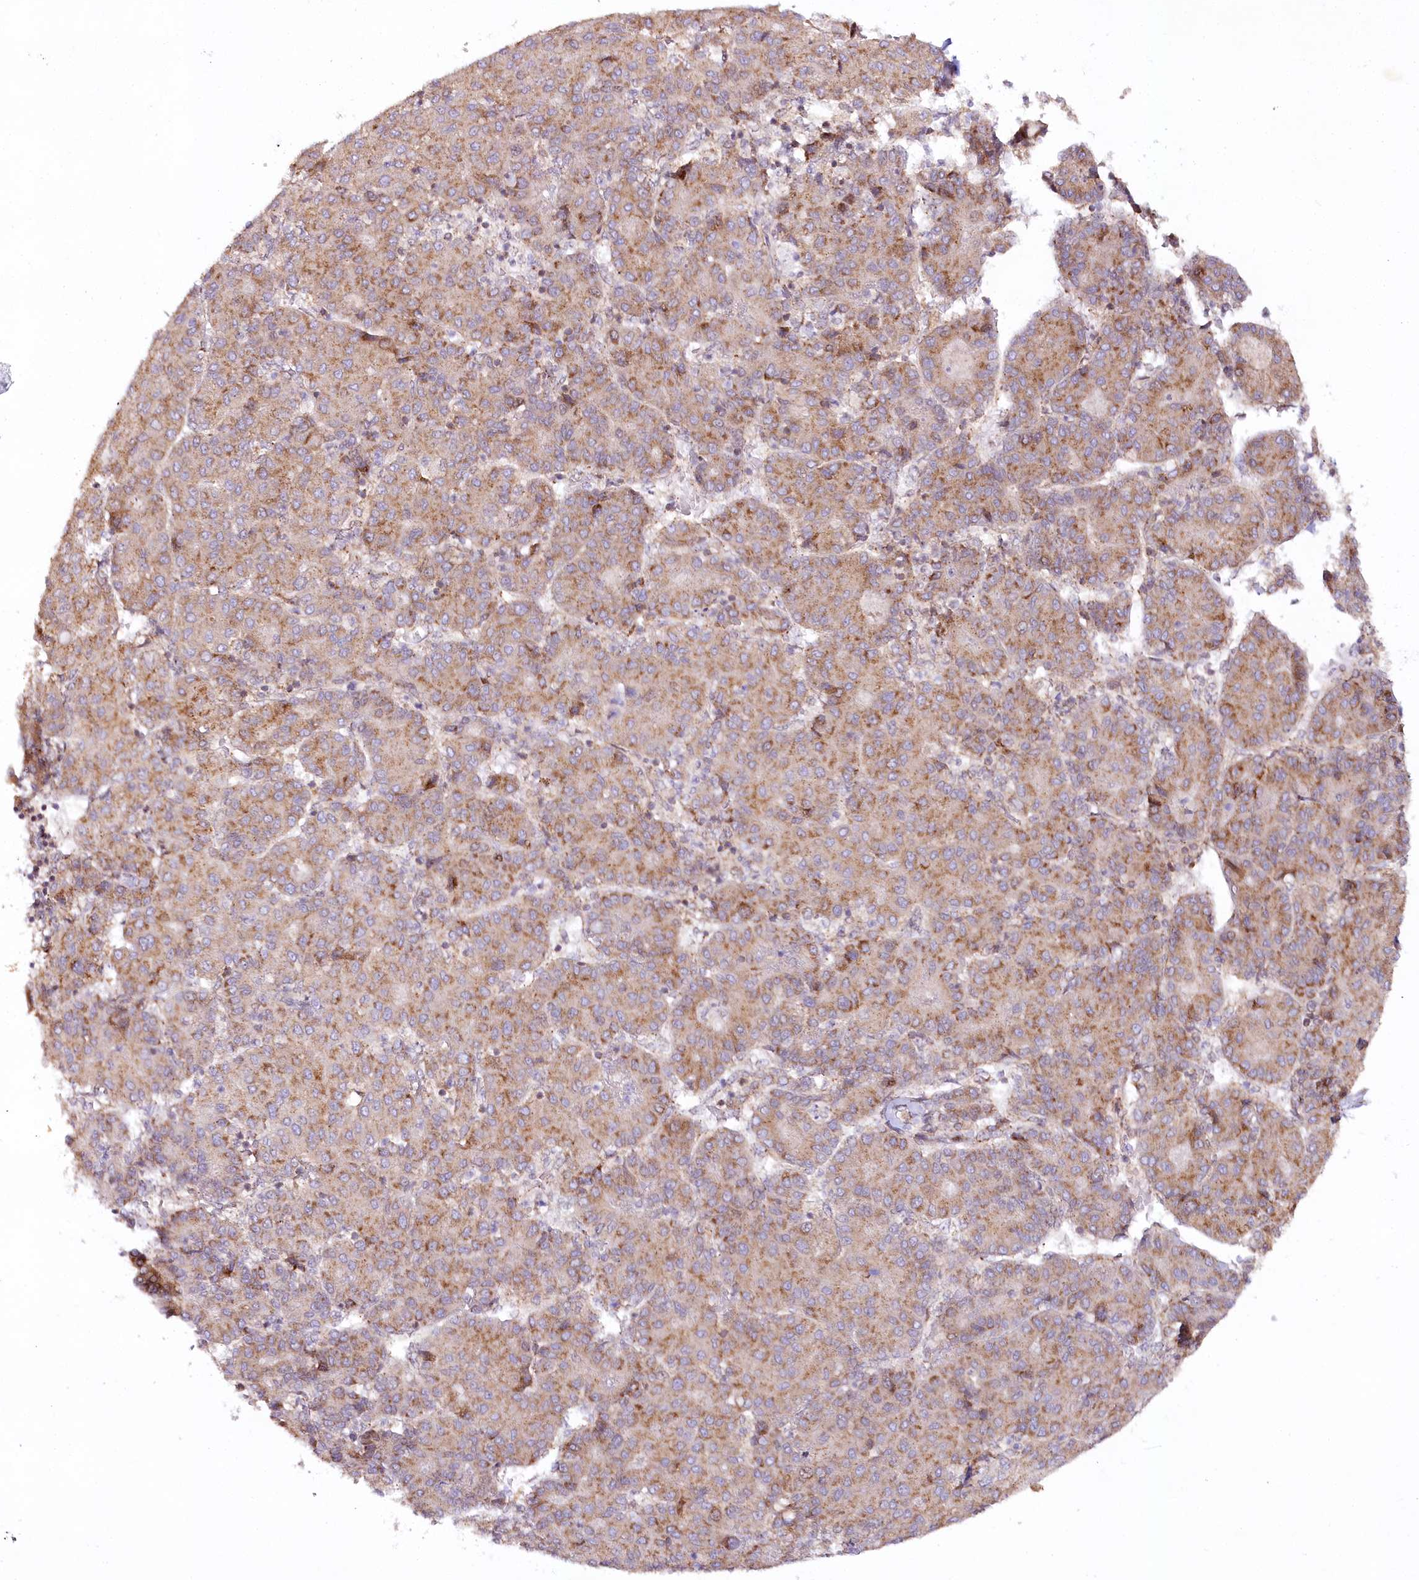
{"staining": {"intensity": "moderate", "quantity": ">75%", "location": "cytoplasmic/membranous"}, "tissue": "liver cancer", "cell_type": "Tumor cells", "image_type": "cancer", "snomed": [{"axis": "morphology", "description": "Carcinoma, Hepatocellular, NOS"}, {"axis": "topography", "description": "Liver"}], "caption": "Immunohistochemical staining of human hepatocellular carcinoma (liver) demonstrates moderate cytoplasmic/membranous protein expression in about >75% of tumor cells.", "gene": "COPG1", "patient": {"sex": "male", "age": 65}}